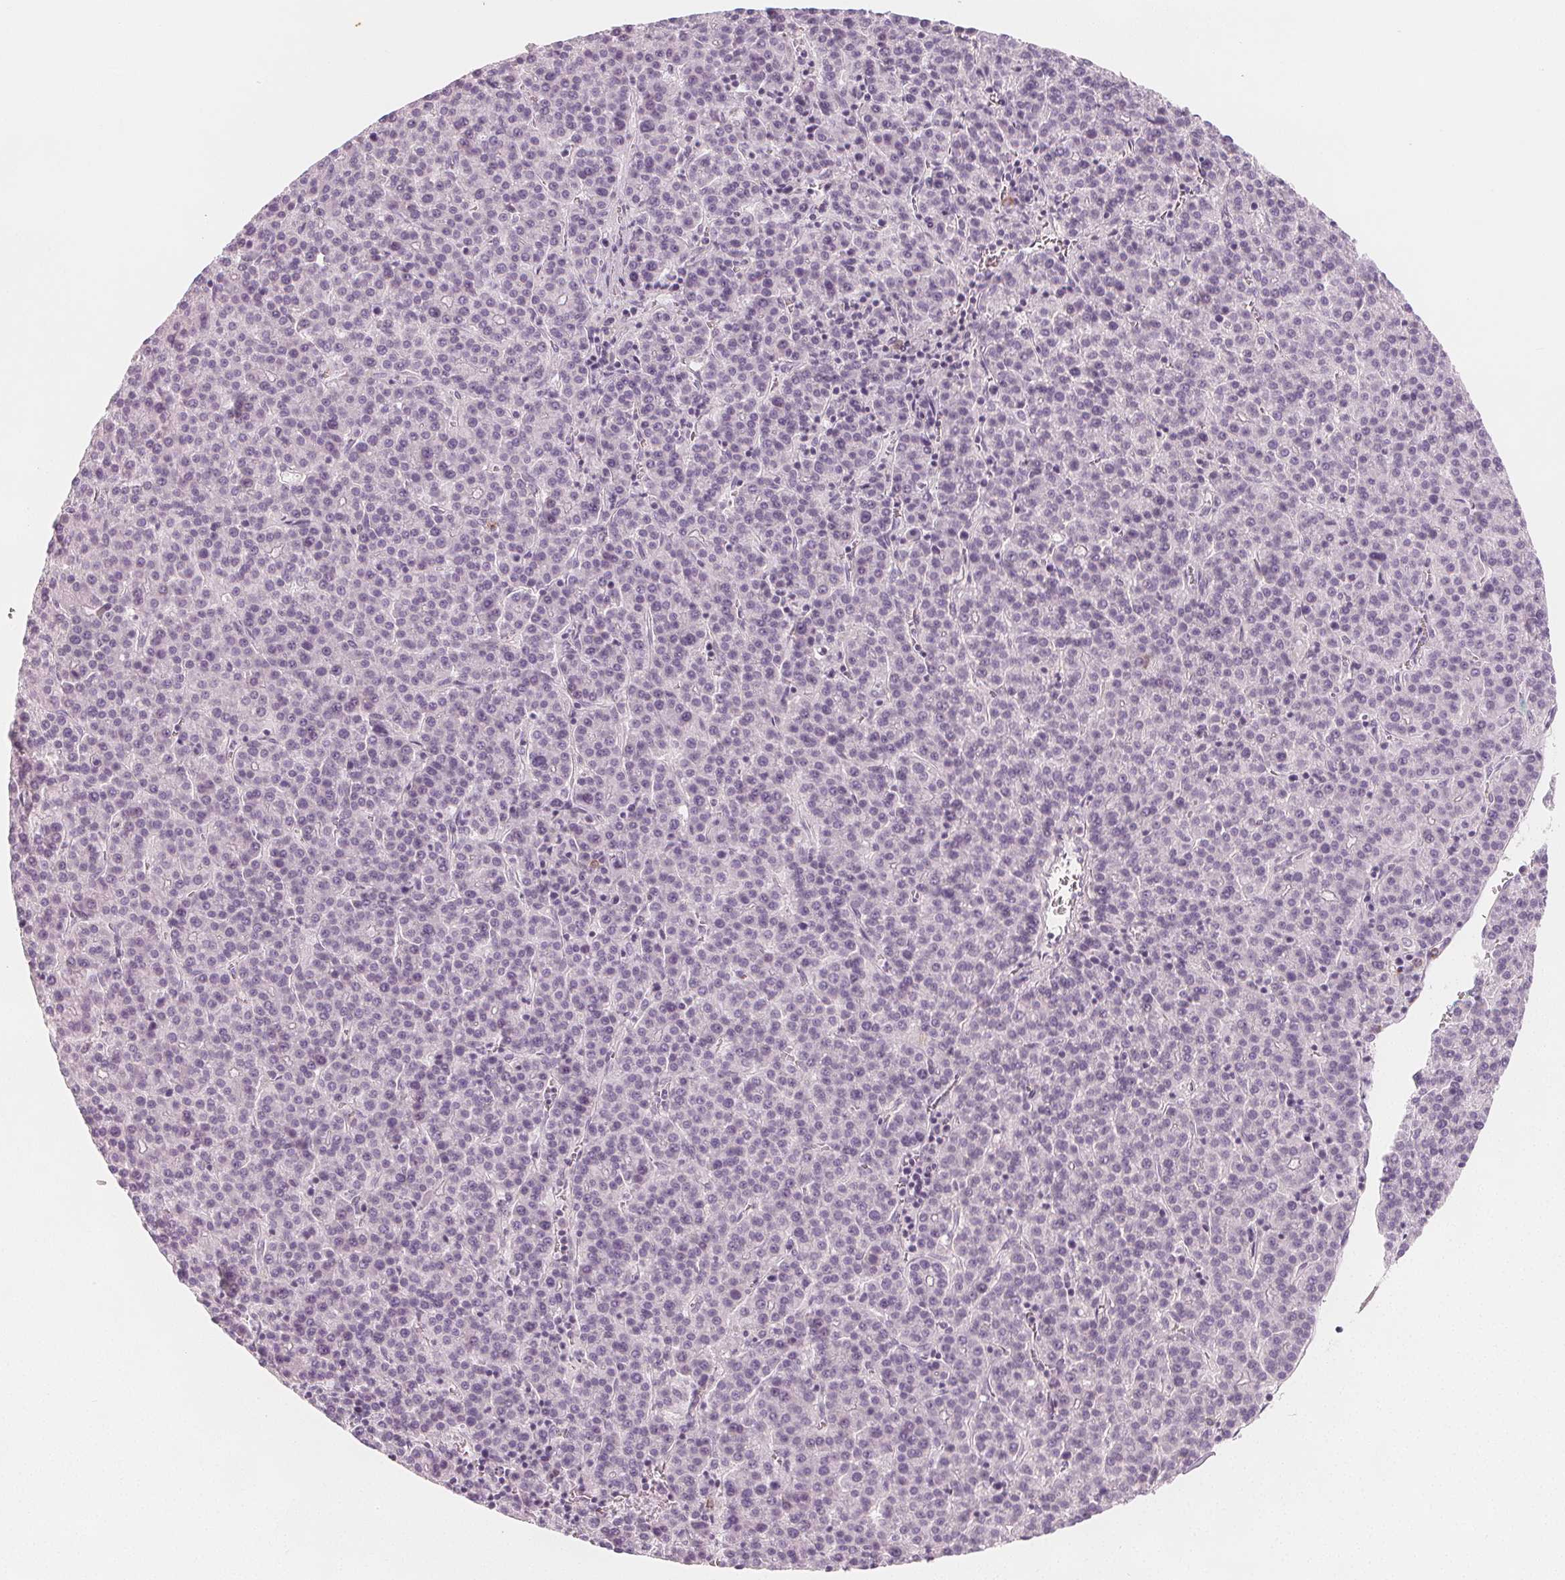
{"staining": {"intensity": "negative", "quantity": "none", "location": "none"}, "tissue": "liver cancer", "cell_type": "Tumor cells", "image_type": "cancer", "snomed": [{"axis": "morphology", "description": "Carcinoma, Hepatocellular, NOS"}, {"axis": "topography", "description": "Liver"}], "caption": "Immunohistochemical staining of human liver cancer (hepatocellular carcinoma) displays no significant staining in tumor cells.", "gene": "MAP1A", "patient": {"sex": "female", "age": 58}}